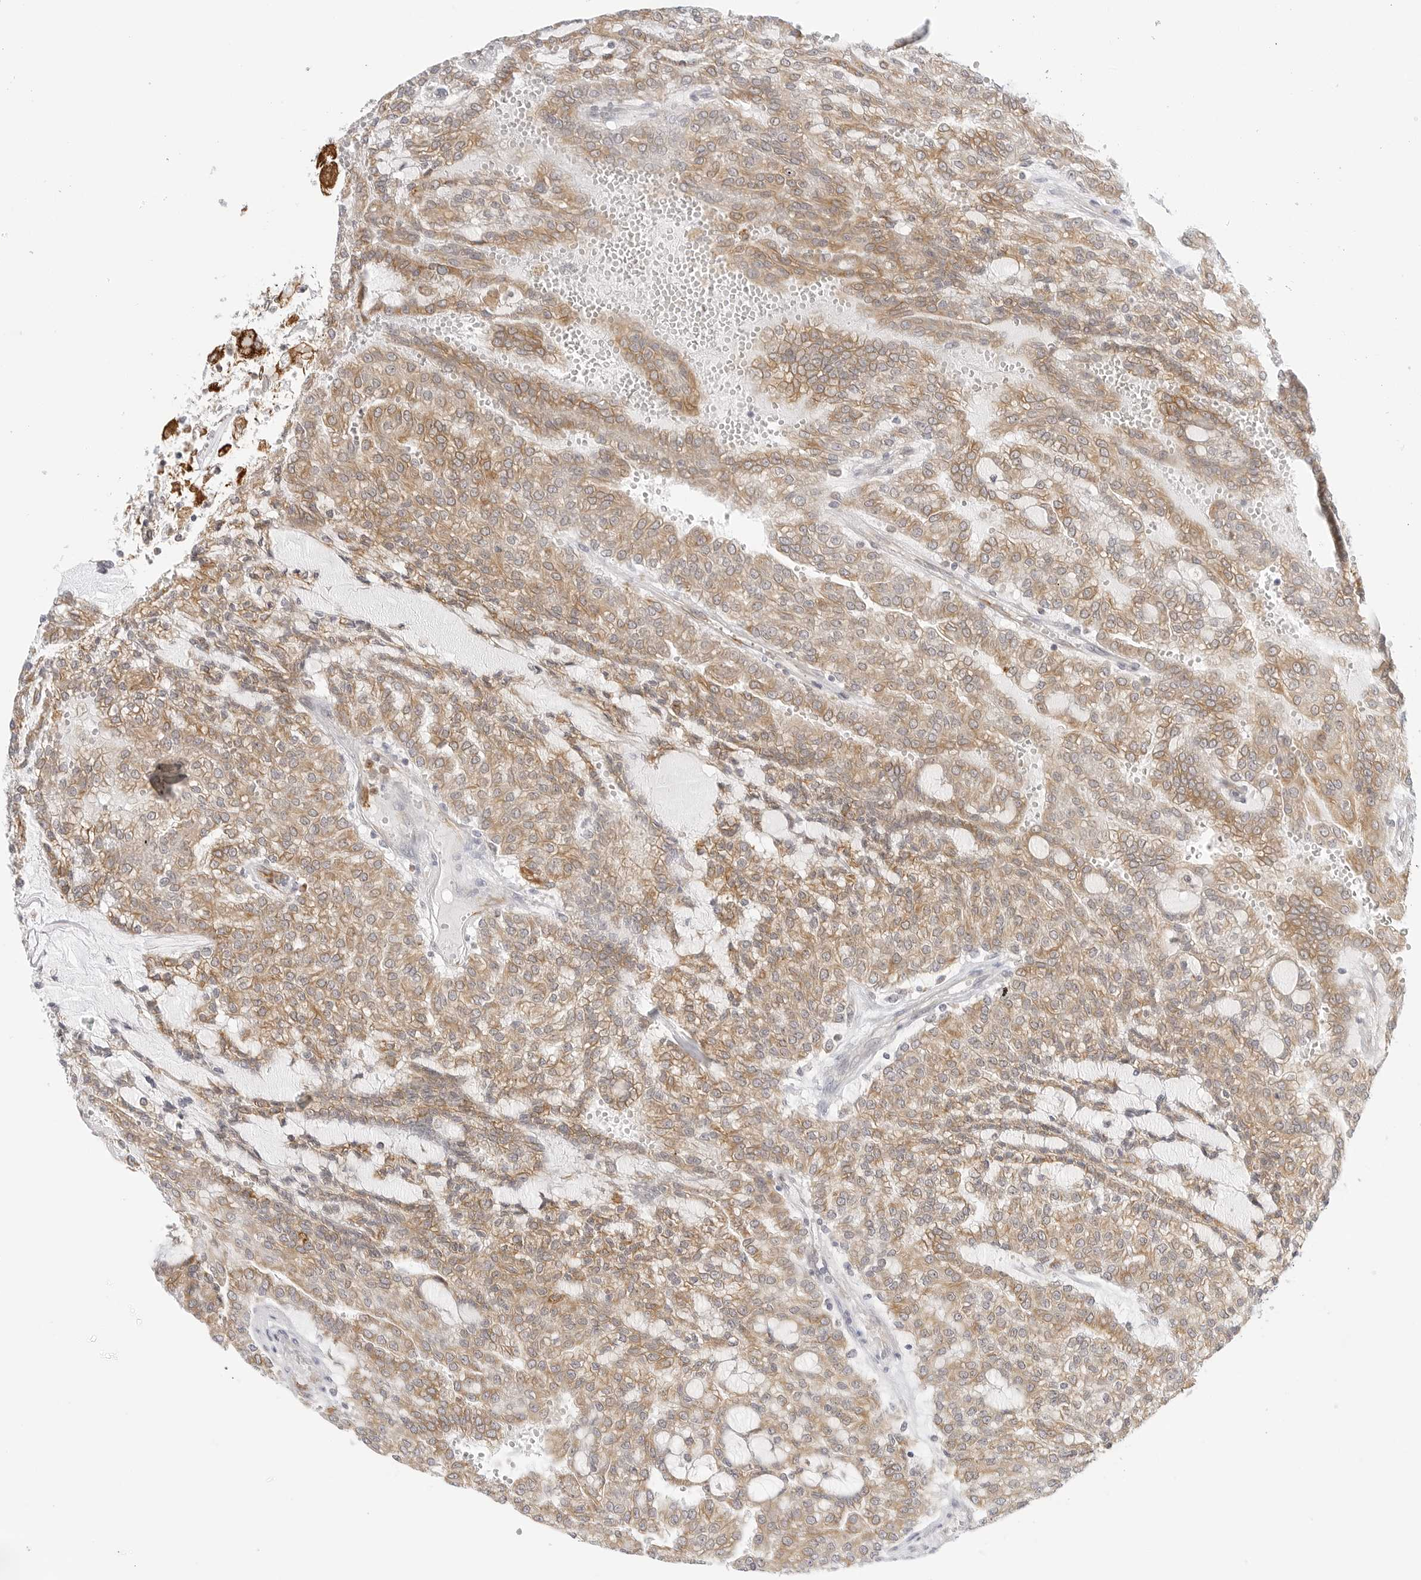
{"staining": {"intensity": "moderate", "quantity": ">75%", "location": "cytoplasmic/membranous"}, "tissue": "renal cancer", "cell_type": "Tumor cells", "image_type": "cancer", "snomed": [{"axis": "morphology", "description": "Adenocarcinoma, NOS"}, {"axis": "topography", "description": "Kidney"}], "caption": "Immunohistochemical staining of human adenocarcinoma (renal) displays medium levels of moderate cytoplasmic/membranous positivity in about >75% of tumor cells.", "gene": "THEM4", "patient": {"sex": "male", "age": 63}}